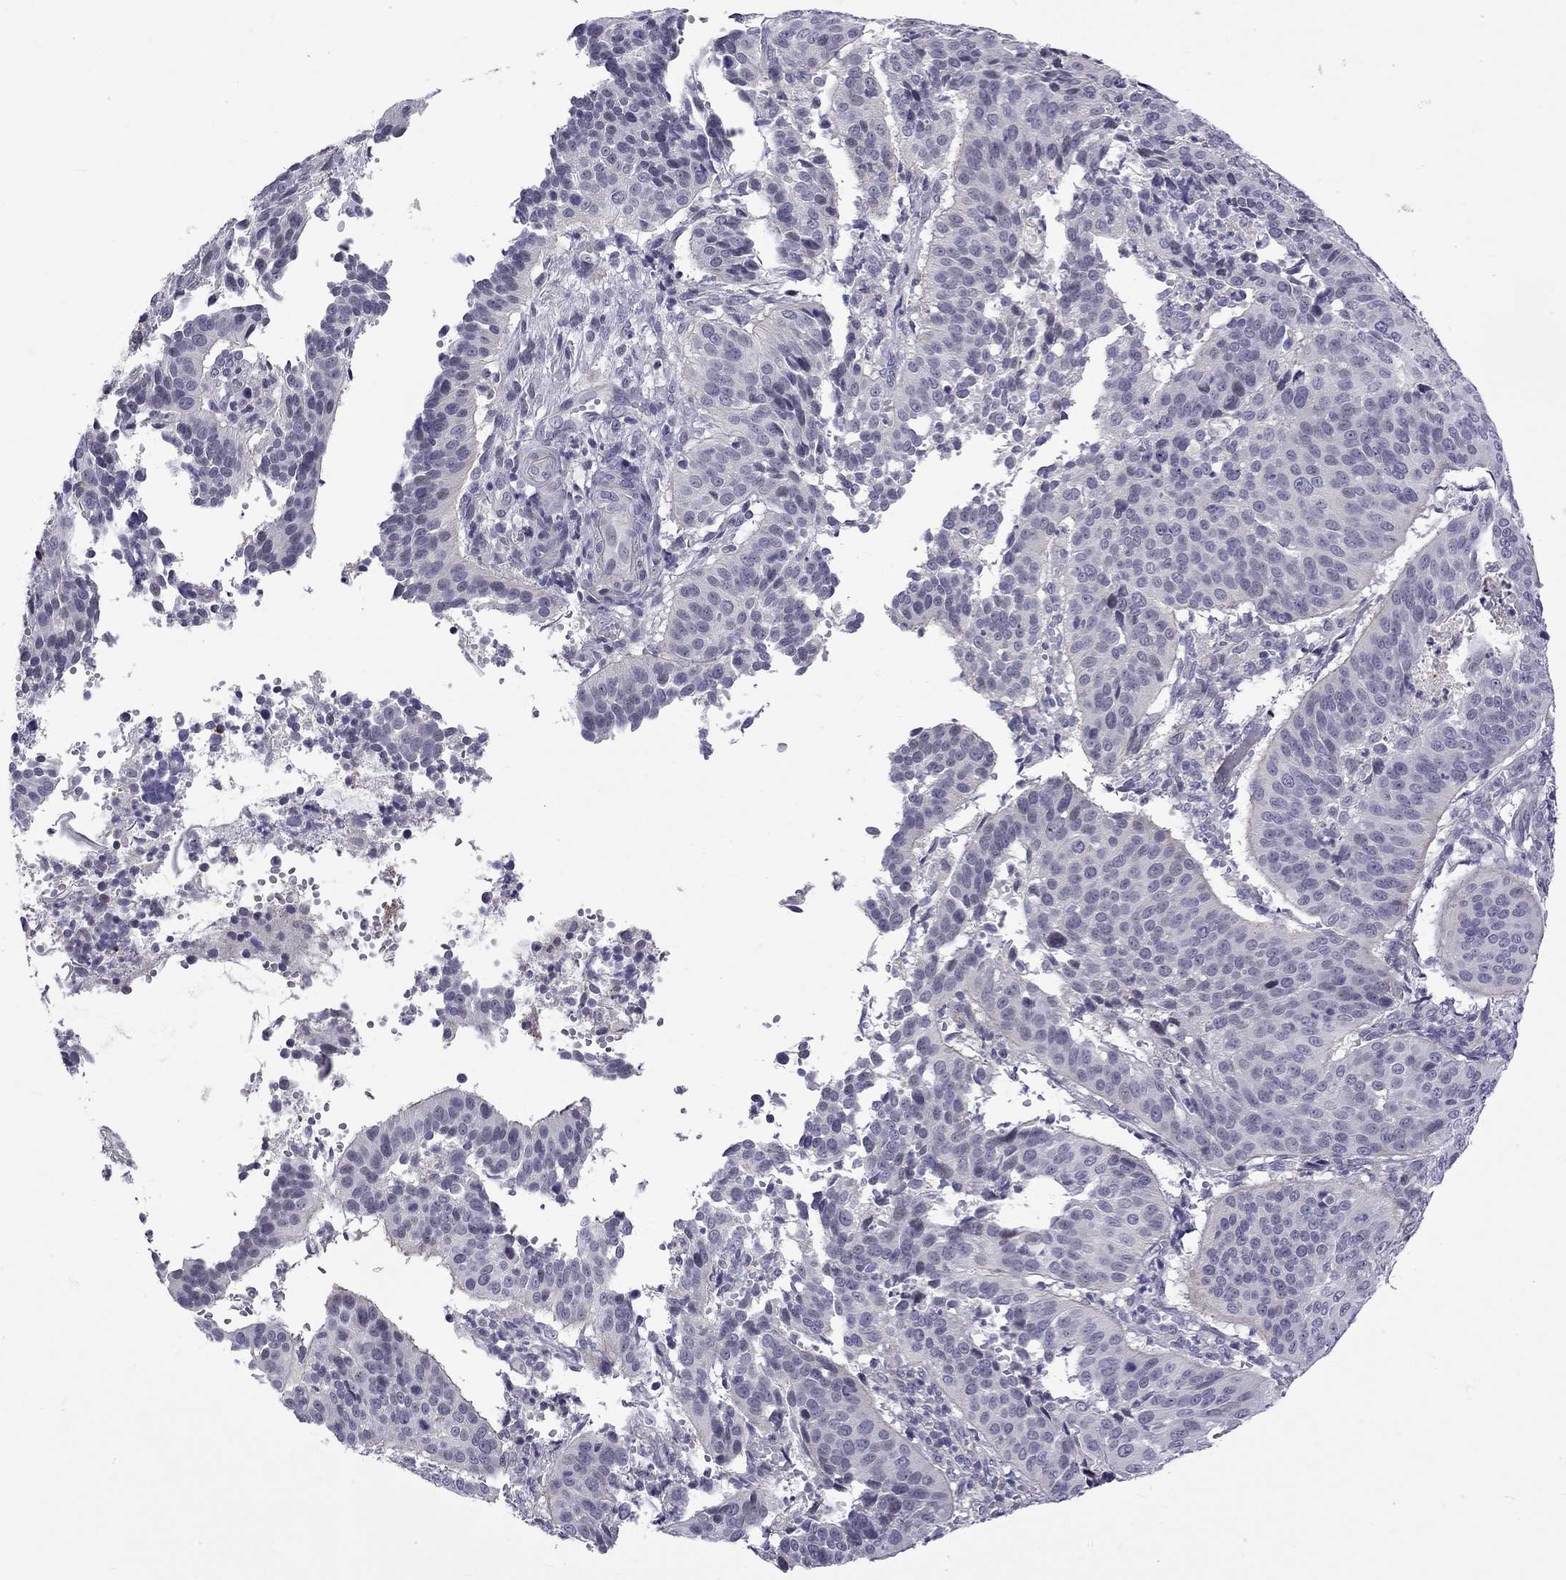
{"staining": {"intensity": "negative", "quantity": "none", "location": "none"}, "tissue": "cervical cancer", "cell_type": "Tumor cells", "image_type": "cancer", "snomed": [{"axis": "morphology", "description": "Normal tissue, NOS"}, {"axis": "morphology", "description": "Squamous cell carcinoma, NOS"}, {"axis": "topography", "description": "Cervix"}], "caption": "High magnification brightfield microscopy of squamous cell carcinoma (cervical) stained with DAB (brown) and counterstained with hematoxylin (blue): tumor cells show no significant positivity.", "gene": "RTL9", "patient": {"sex": "female", "age": 39}}